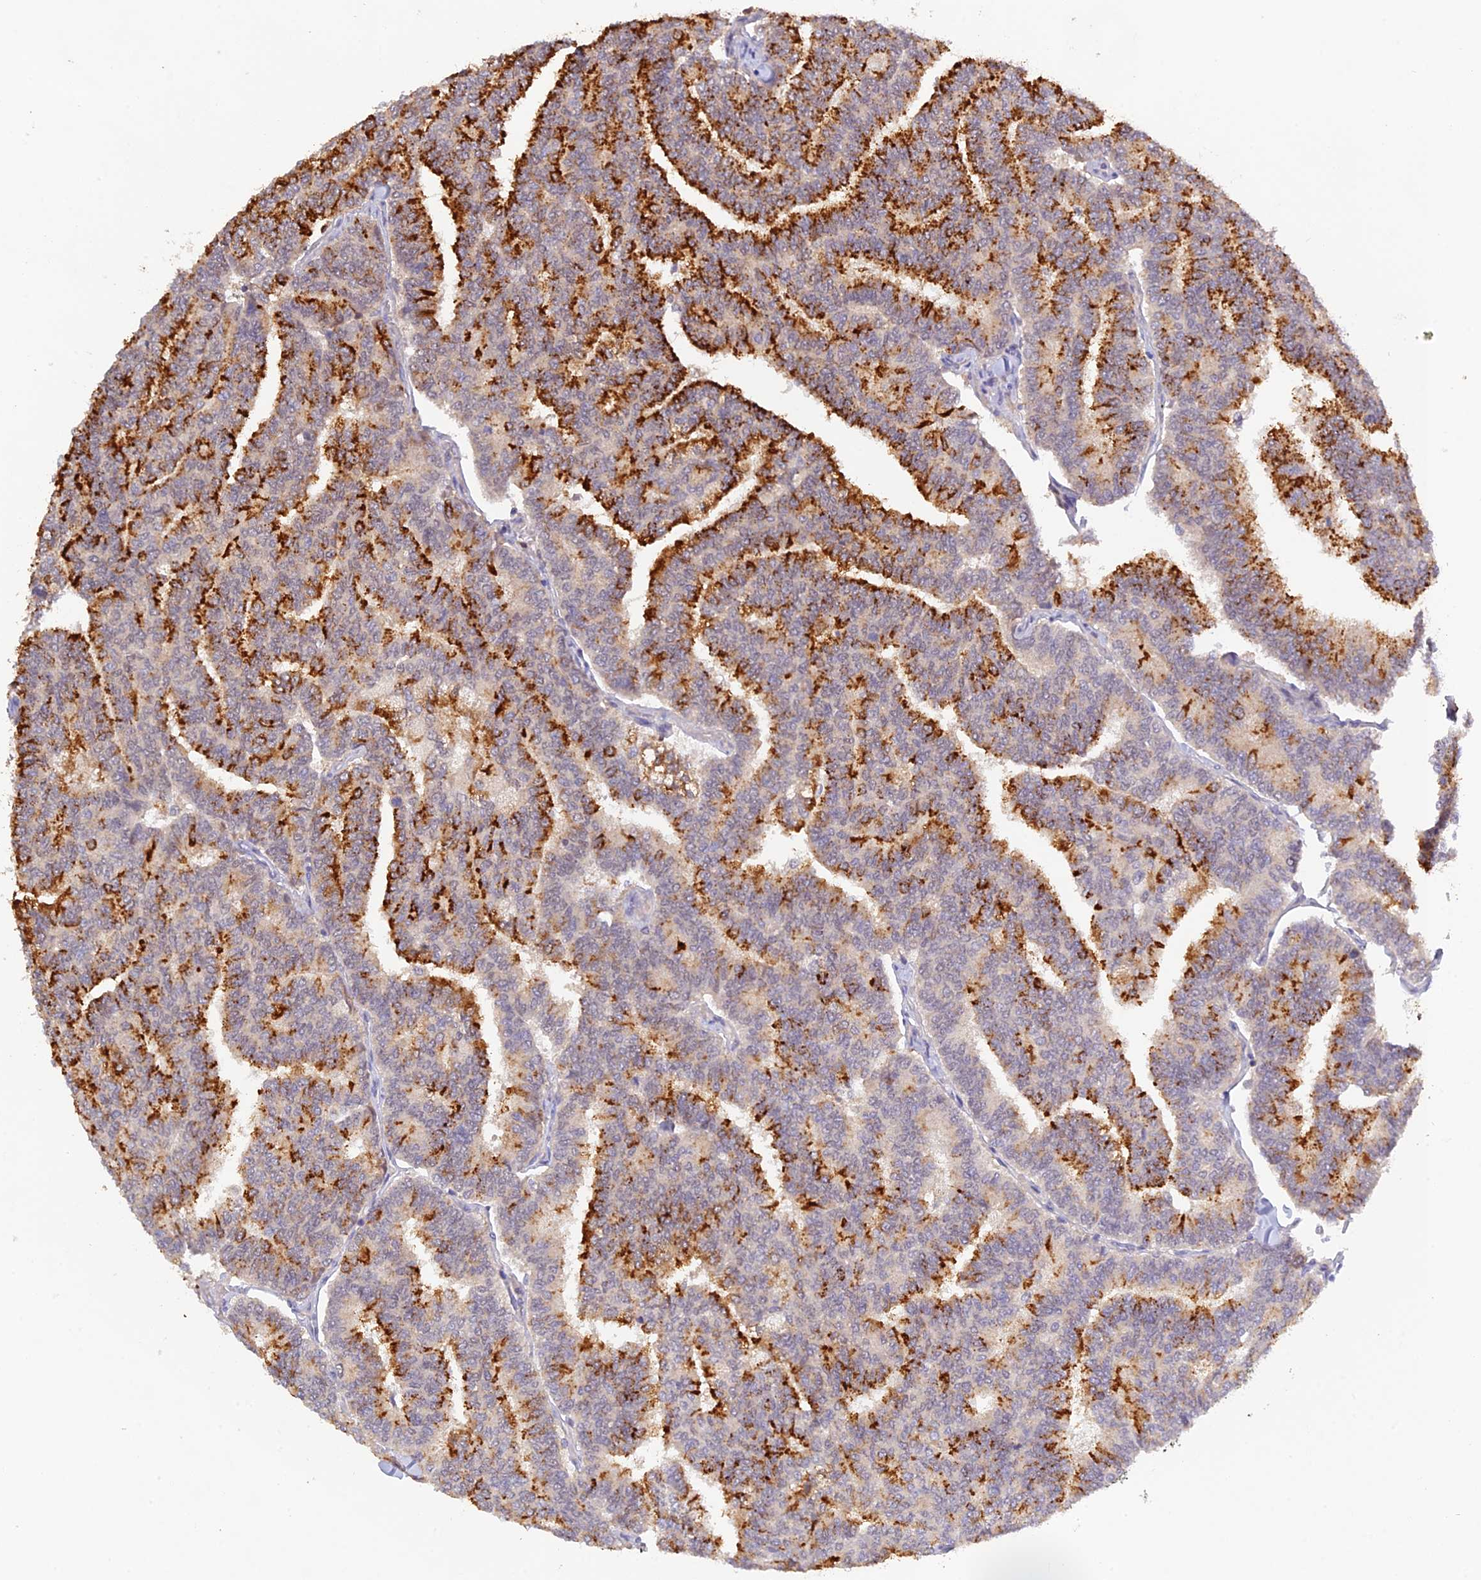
{"staining": {"intensity": "strong", "quantity": ">75%", "location": "cytoplasmic/membranous"}, "tissue": "thyroid cancer", "cell_type": "Tumor cells", "image_type": "cancer", "snomed": [{"axis": "morphology", "description": "Papillary adenocarcinoma, NOS"}, {"axis": "topography", "description": "Thyroid gland"}], "caption": "This micrograph shows immunohistochemistry staining of thyroid cancer, with high strong cytoplasmic/membranous positivity in about >75% of tumor cells.", "gene": "ZNF436", "patient": {"sex": "female", "age": 35}}